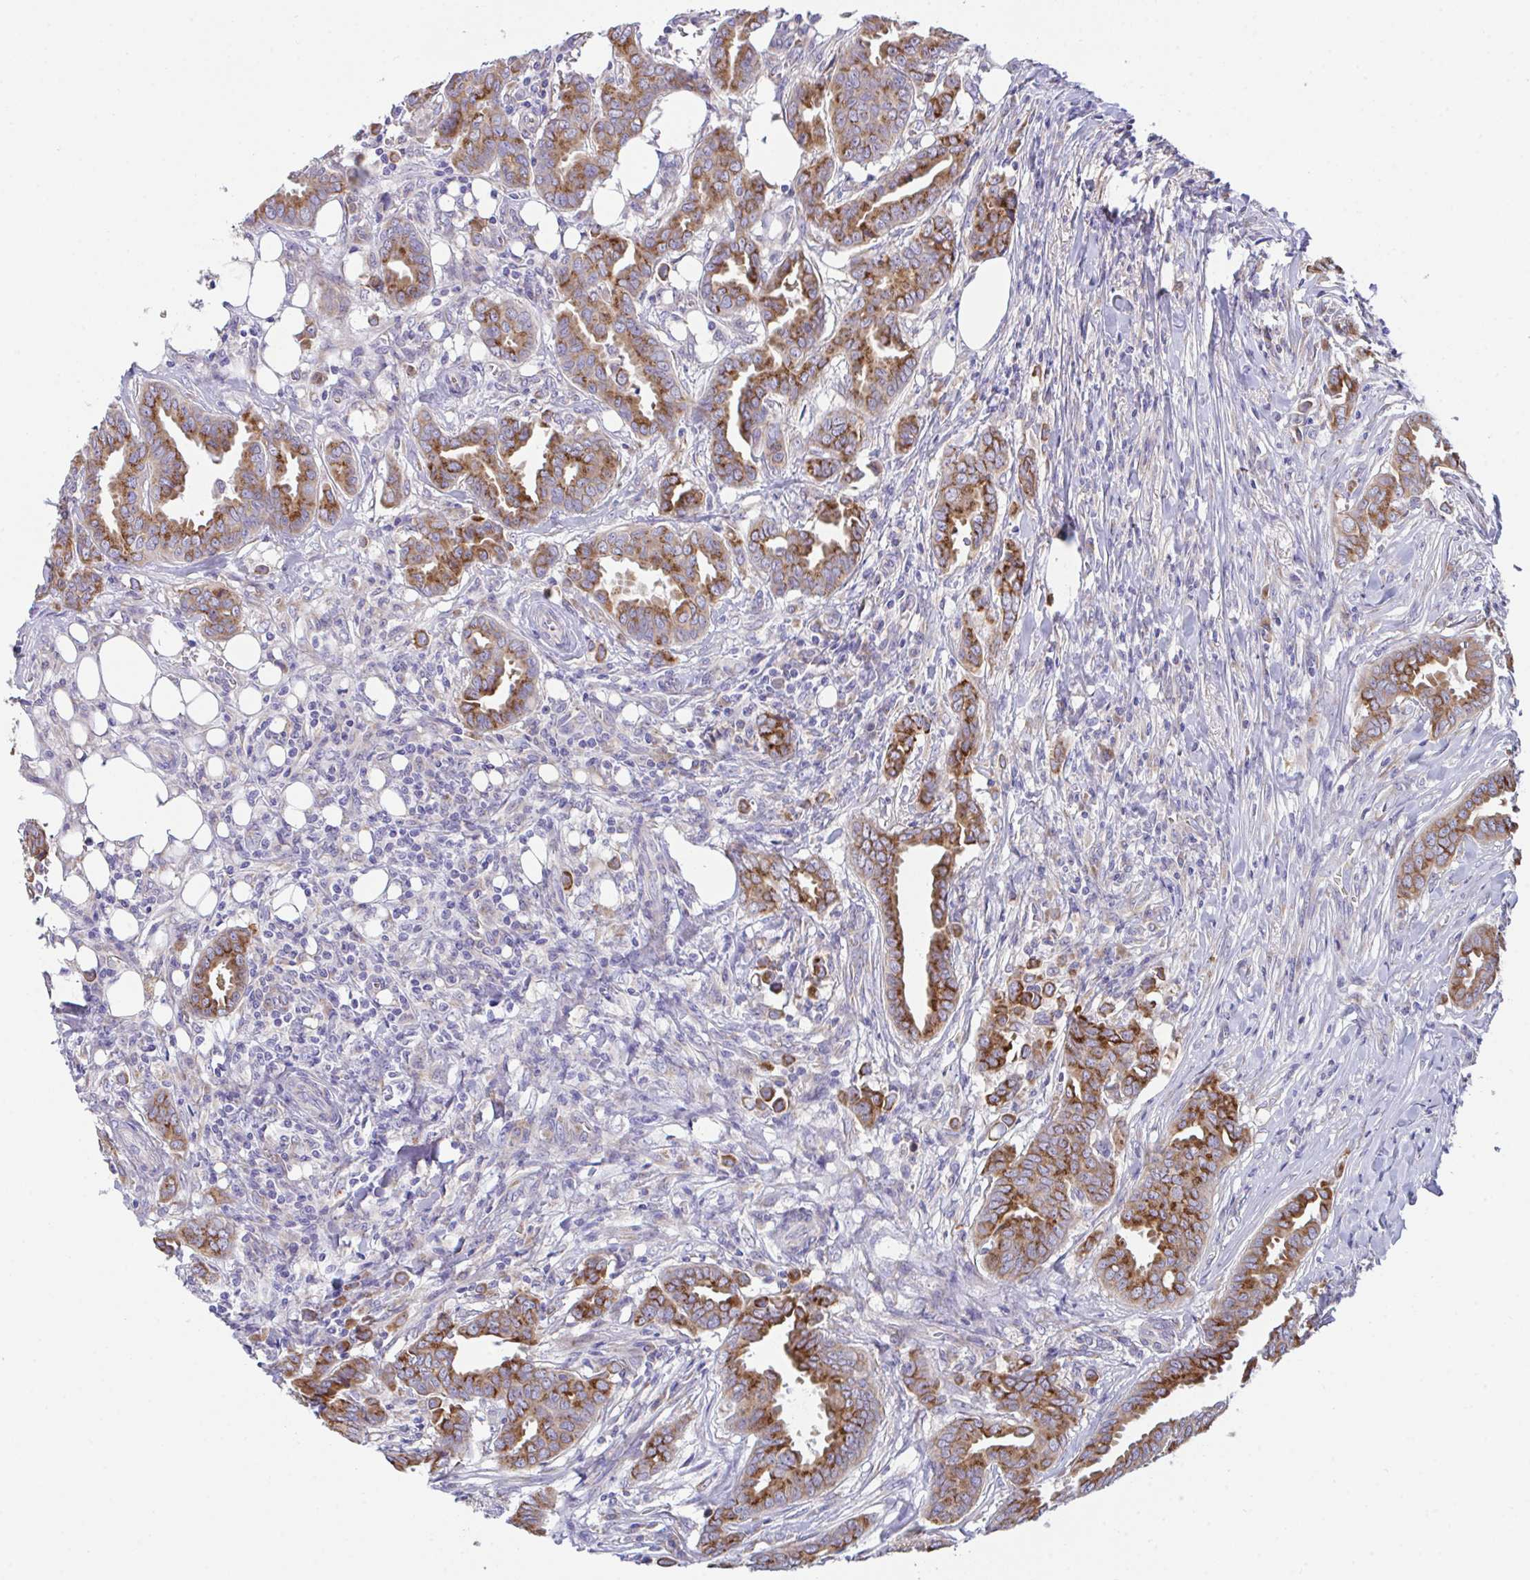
{"staining": {"intensity": "strong", "quantity": ">75%", "location": "cytoplasmic/membranous"}, "tissue": "breast cancer", "cell_type": "Tumor cells", "image_type": "cancer", "snomed": [{"axis": "morphology", "description": "Duct carcinoma"}, {"axis": "topography", "description": "Breast"}], "caption": "Immunohistochemistry (IHC) (DAB (3,3'-diaminobenzidine)) staining of human breast cancer (infiltrating ductal carcinoma) shows strong cytoplasmic/membranous protein expression in about >75% of tumor cells.", "gene": "MIA3", "patient": {"sex": "female", "age": 45}}